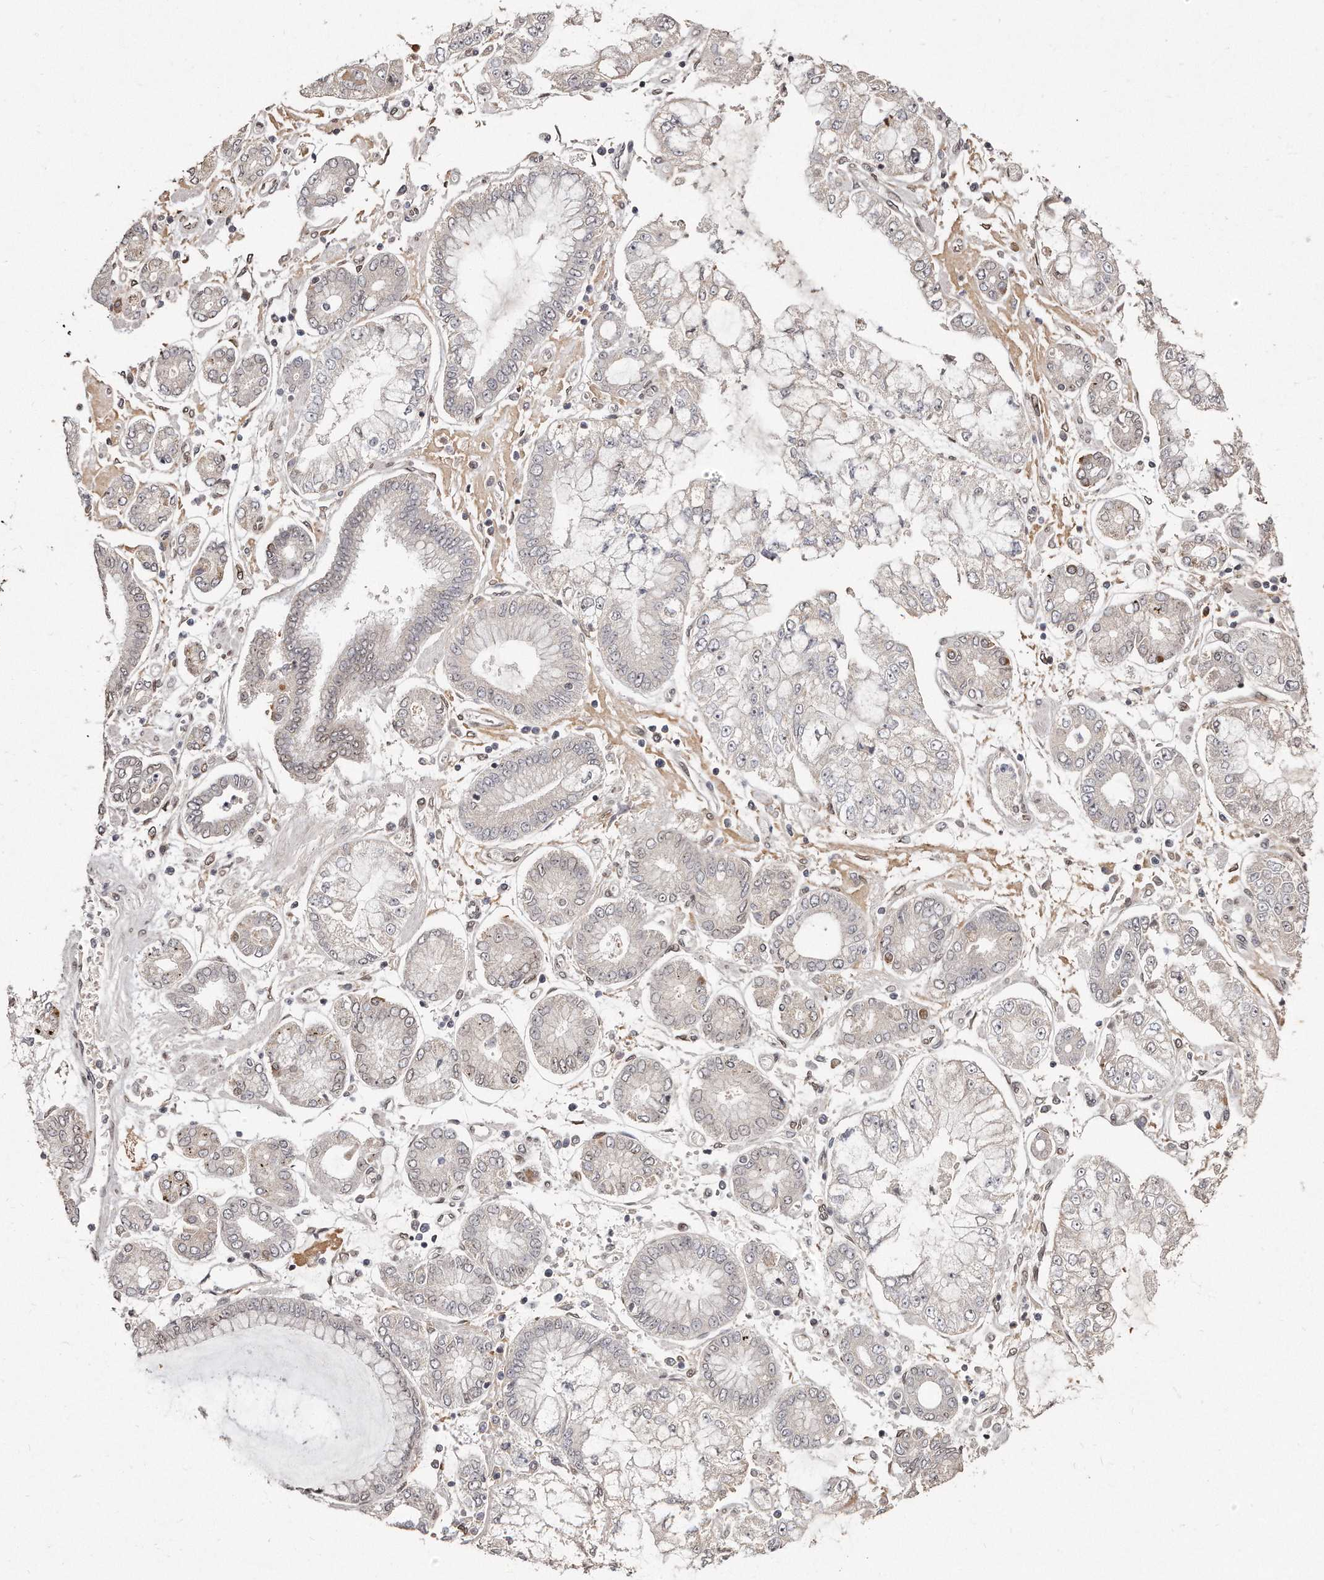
{"staining": {"intensity": "negative", "quantity": "none", "location": "none"}, "tissue": "stomach cancer", "cell_type": "Tumor cells", "image_type": "cancer", "snomed": [{"axis": "morphology", "description": "Adenocarcinoma, NOS"}, {"axis": "topography", "description": "Stomach"}], "caption": "An image of stomach adenocarcinoma stained for a protein reveals no brown staining in tumor cells.", "gene": "HASPIN", "patient": {"sex": "male", "age": 76}}